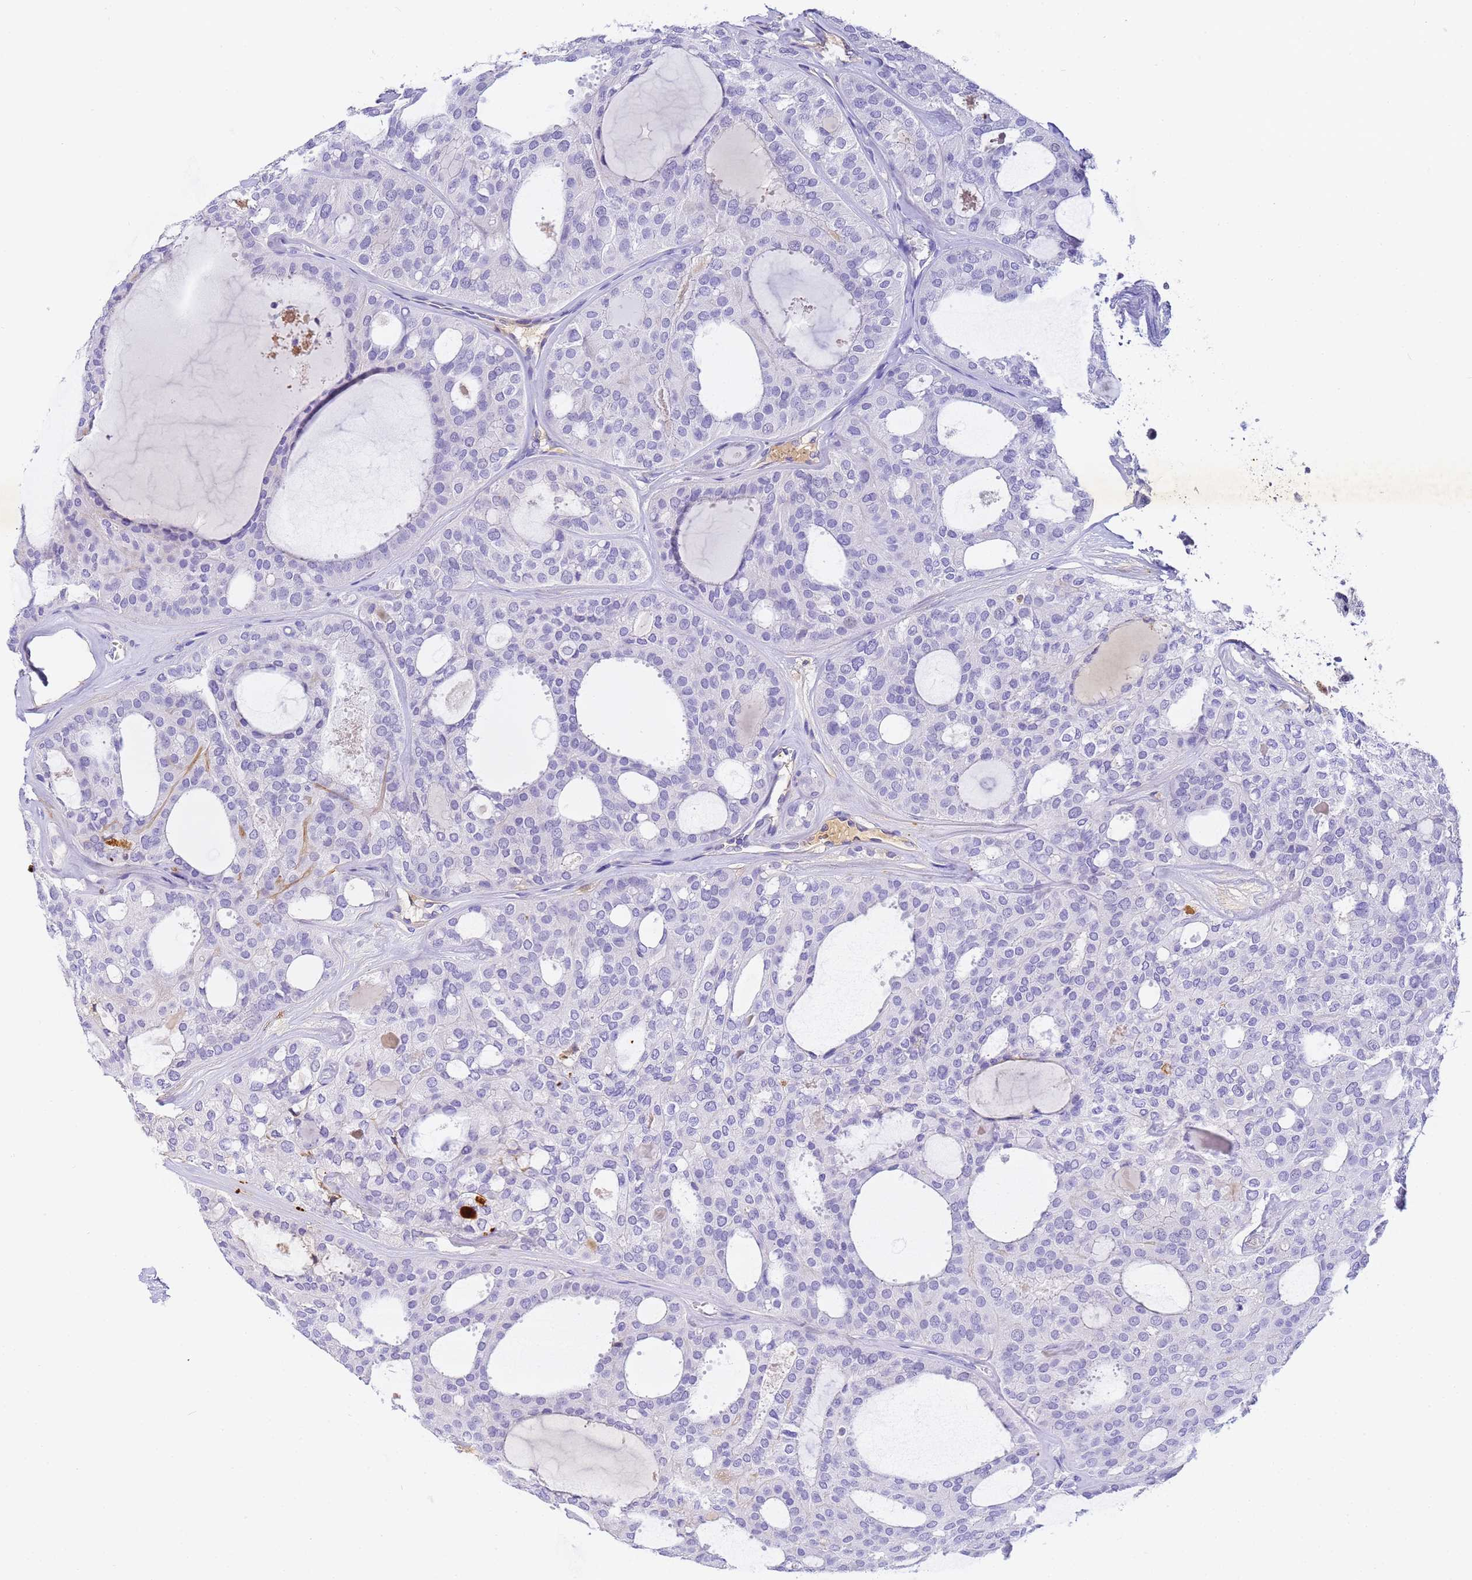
{"staining": {"intensity": "negative", "quantity": "none", "location": "none"}, "tissue": "thyroid cancer", "cell_type": "Tumor cells", "image_type": "cancer", "snomed": [{"axis": "morphology", "description": "Follicular adenoma carcinoma, NOS"}, {"axis": "topography", "description": "Thyroid gland"}], "caption": "Follicular adenoma carcinoma (thyroid) stained for a protein using immunohistochemistry displays no positivity tumor cells.", "gene": "CFHR2", "patient": {"sex": "male", "age": 75}}